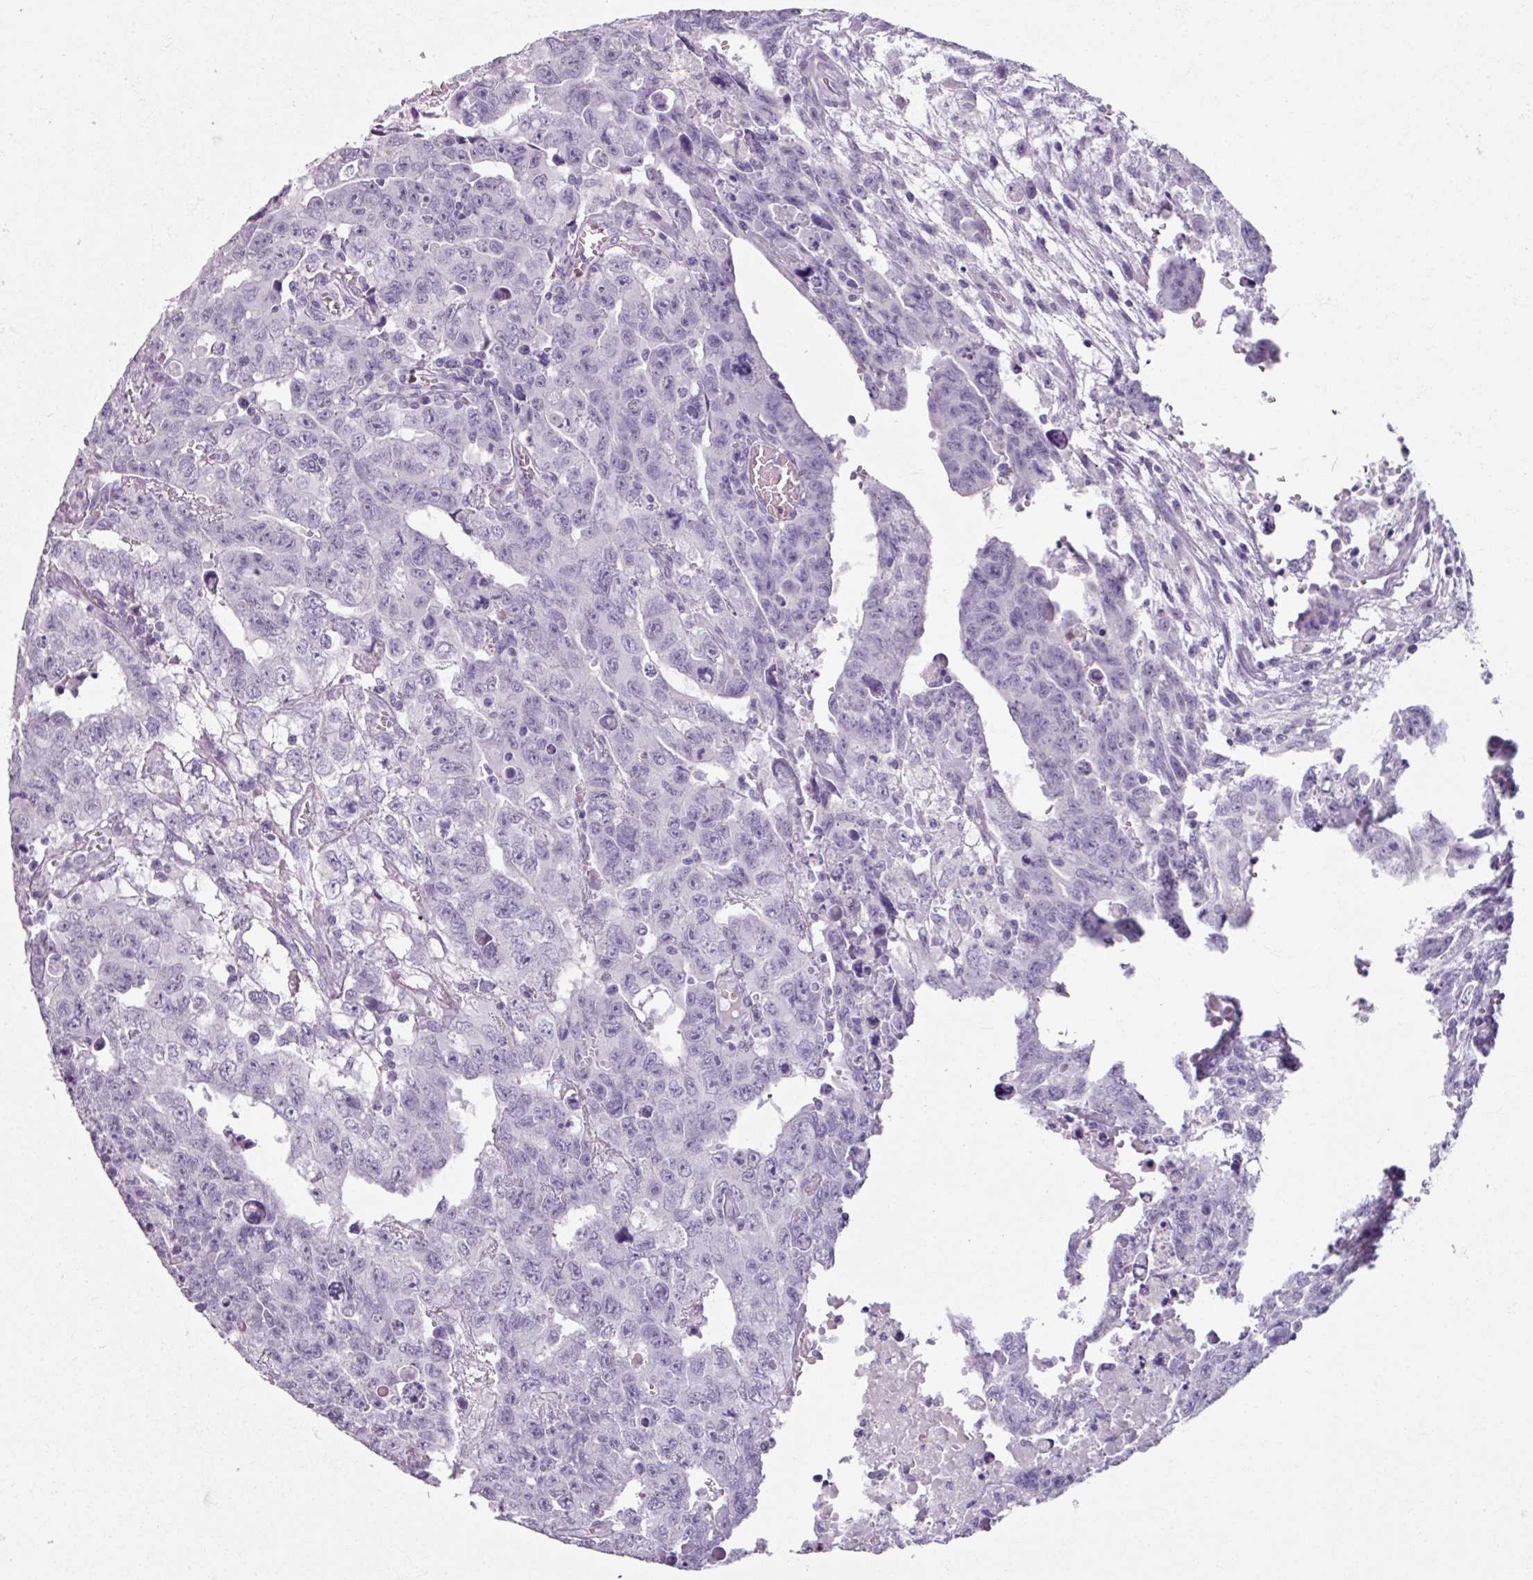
{"staining": {"intensity": "negative", "quantity": "none", "location": "none"}, "tissue": "testis cancer", "cell_type": "Tumor cells", "image_type": "cancer", "snomed": [{"axis": "morphology", "description": "Carcinoma, Embryonal, NOS"}, {"axis": "topography", "description": "Testis"}], "caption": "DAB (3,3'-diaminobenzidine) immunohistochemical staining of testis cancer exhibits no significant staining in tumor cells.", "gene": "ARG1", "patient": {"sex": "male", "age": 24}}